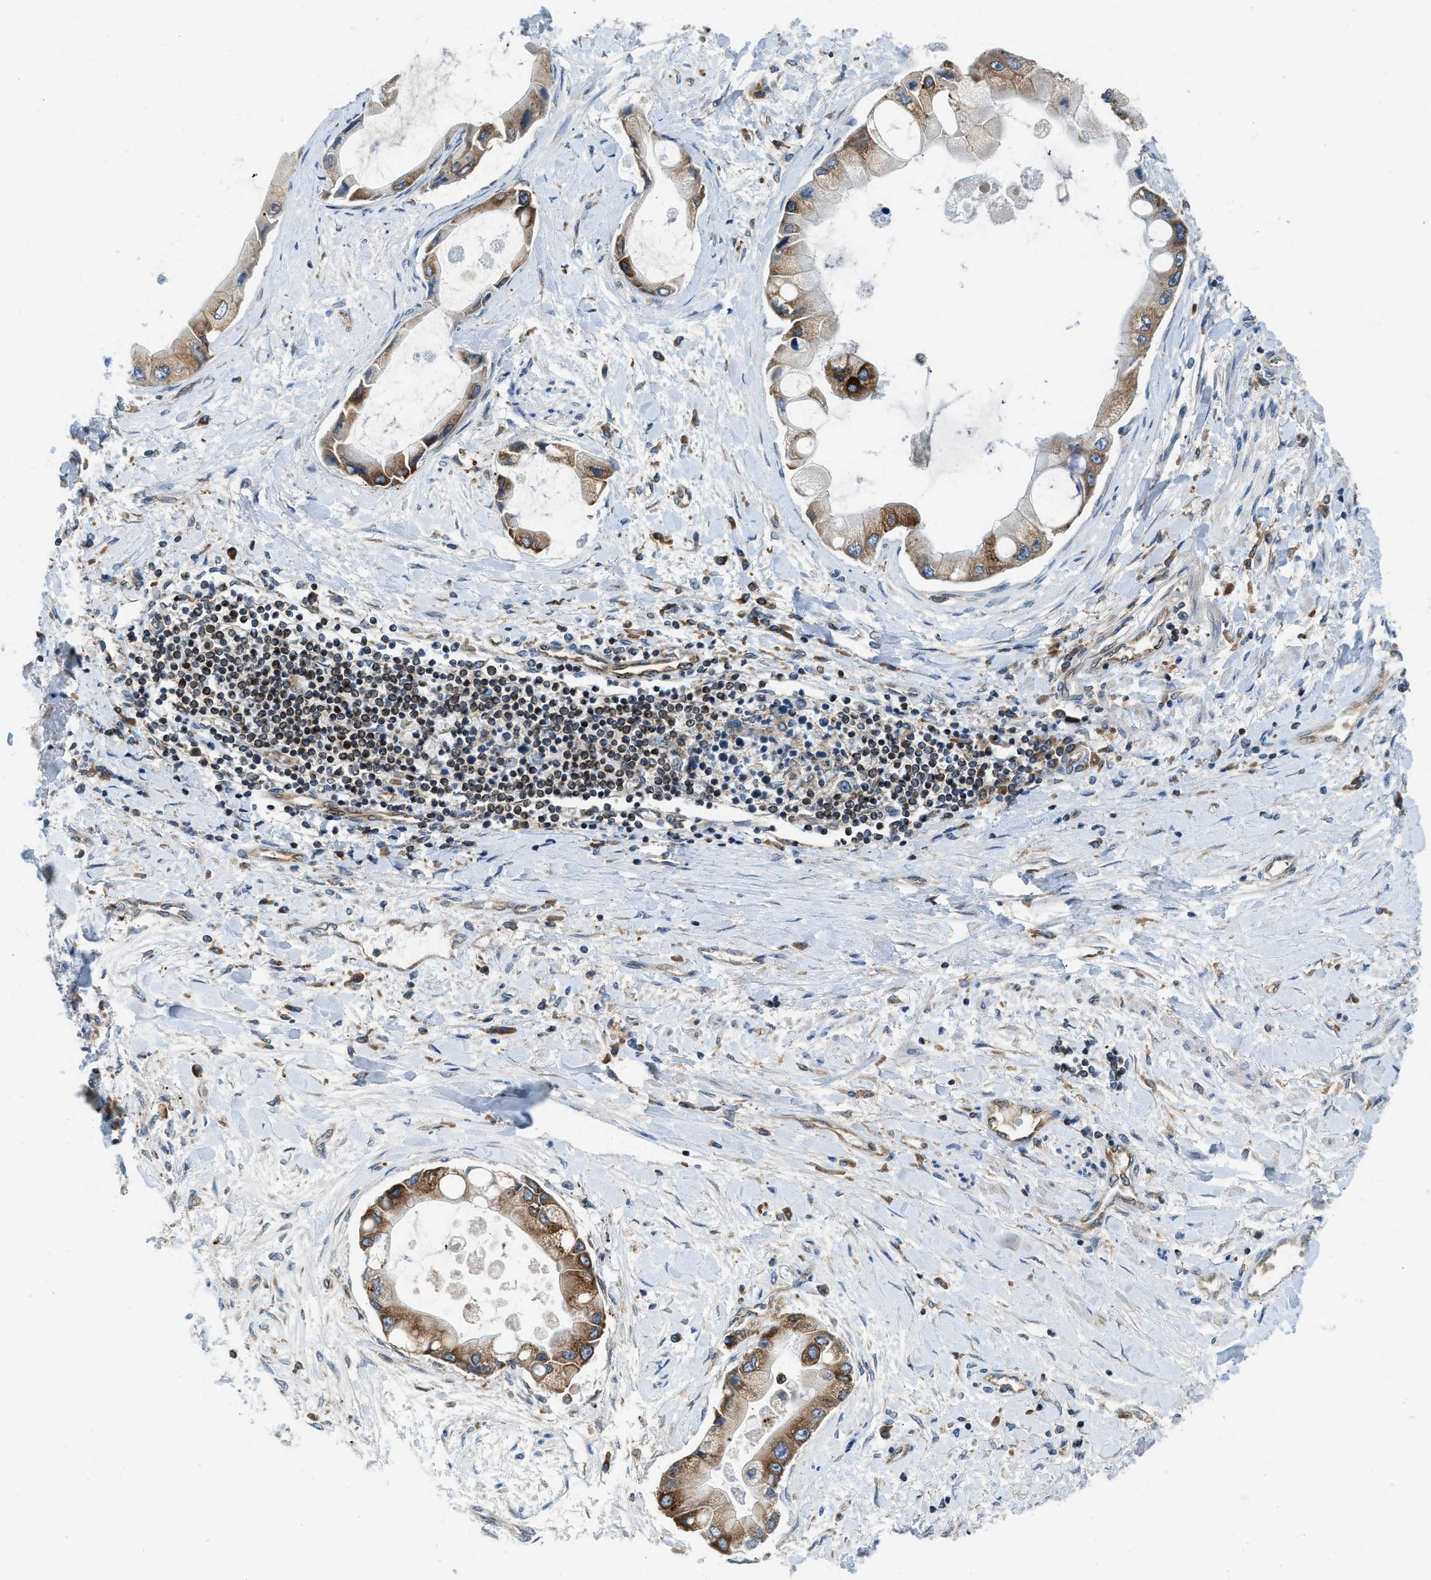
{"staining": {"intensity": "moderate", "quantity": ">75%", "location": "cytoplasmic/membranous"}, "tissue": "liver cancer", "cell_type": "Tumor cells", "image_type": "cancer", "snomed": [{"axis": "morphology", "description": "Cholangiocarcinoma"}, {"axis": "topography", "description": "Liver"}], "caption": "Liver cancer (cholangiocarcinoma) tissue displays moderate cytoplasmic/membranous expression in about >75% of tumor cells, visualized by immunohistochemistry.", "gene": "BCAP31", "patient": {"sex": "male", "age": 50}}